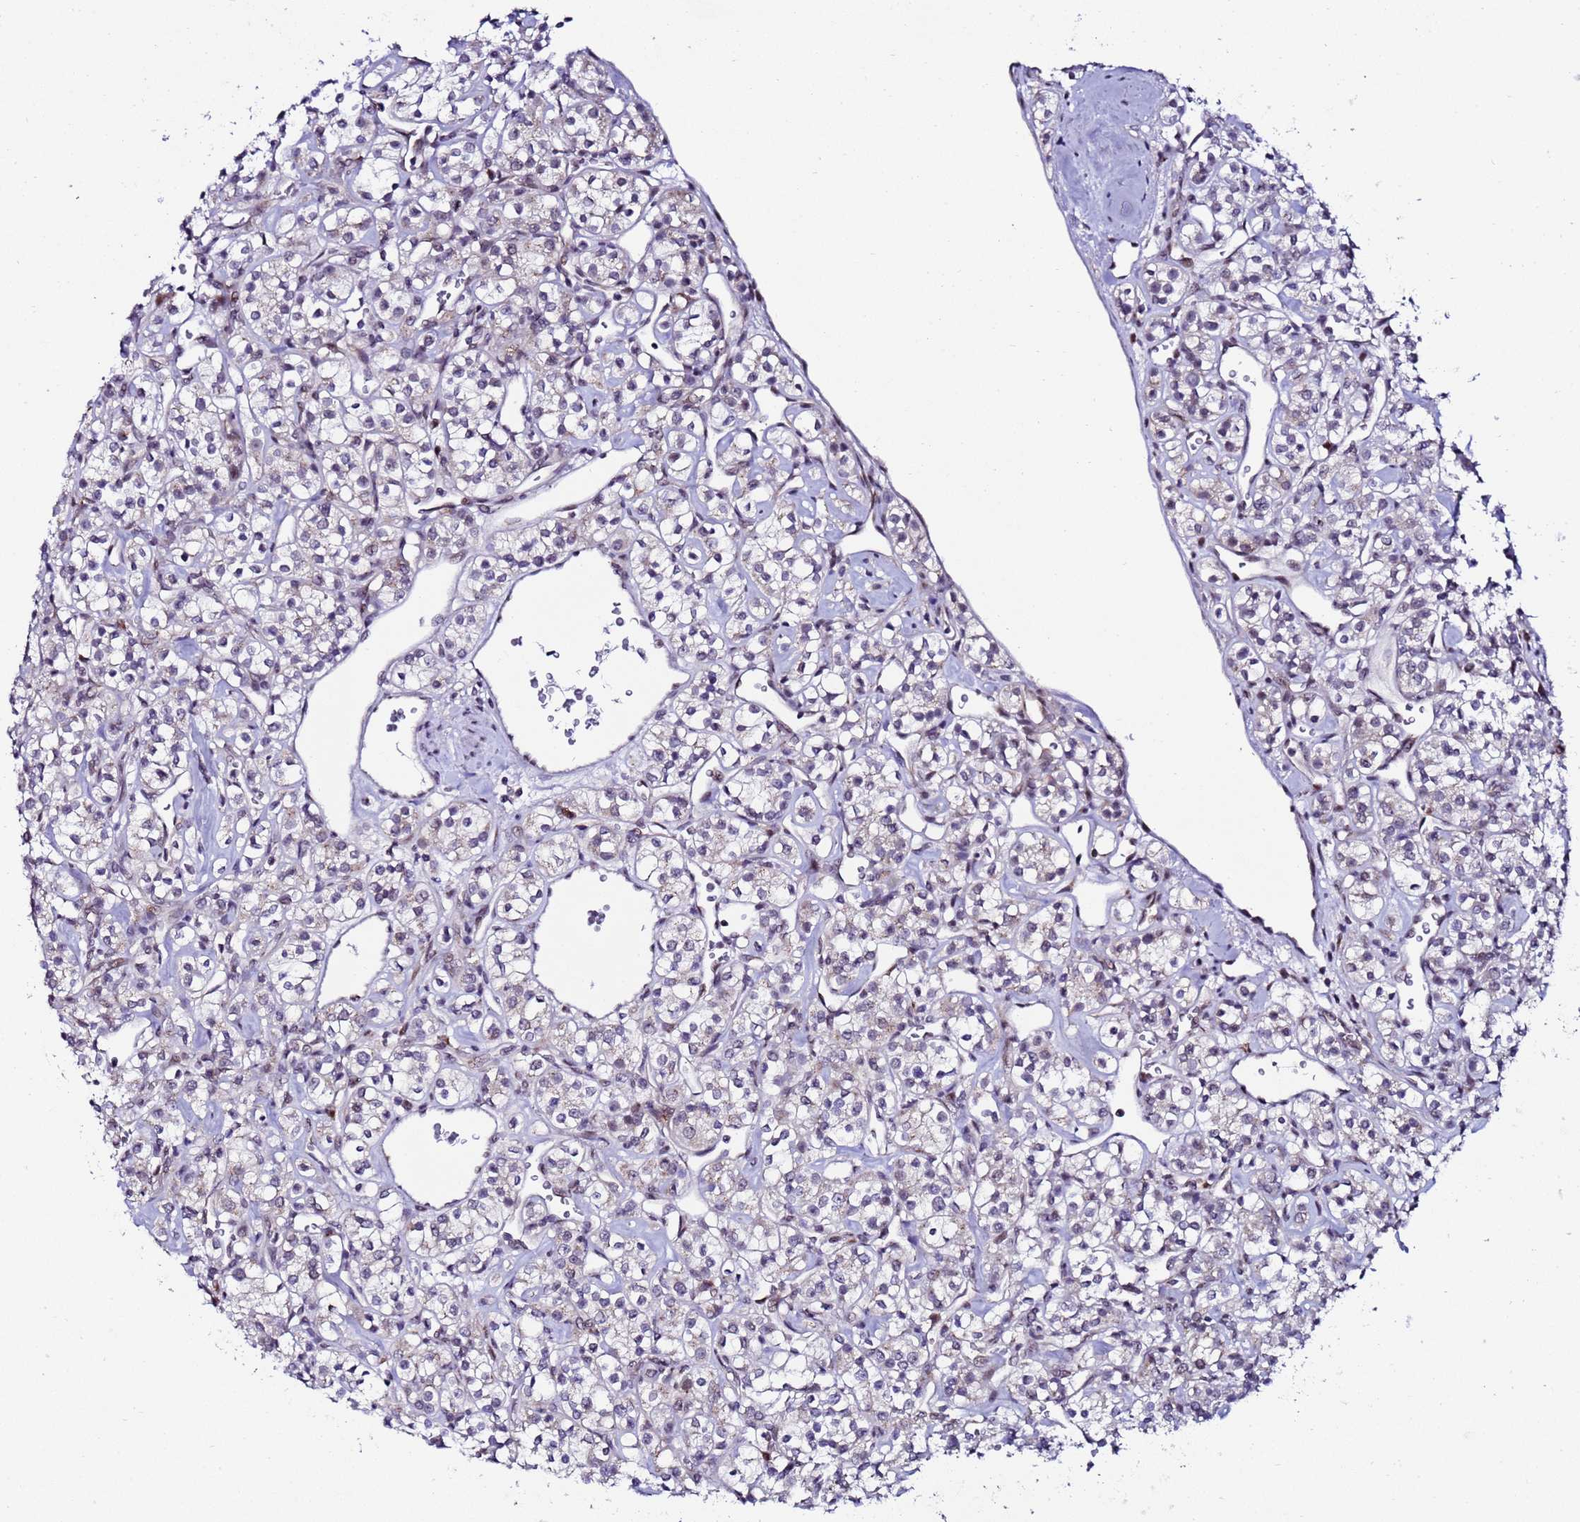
{"staining": {"intensity": "negative", "quantity": "none", "location": "none"}, "tissue": "renal cancer", "cell_type": "Tumor cells", "image_type": "cancer", "snomed": [{"axis": "morphology", "description": "Adenocarcinoma, NOS"}, {"axis": "topography", "description": "Kidney"}], "caption": "High power microscopy image of an immunohistochemistry (IHC) image of renal cancer (adenocarcinoma), revealing no significant expression in tumor cells.", "gene": "C19orf47", "patient": {"sex": "male", "age": 77}}